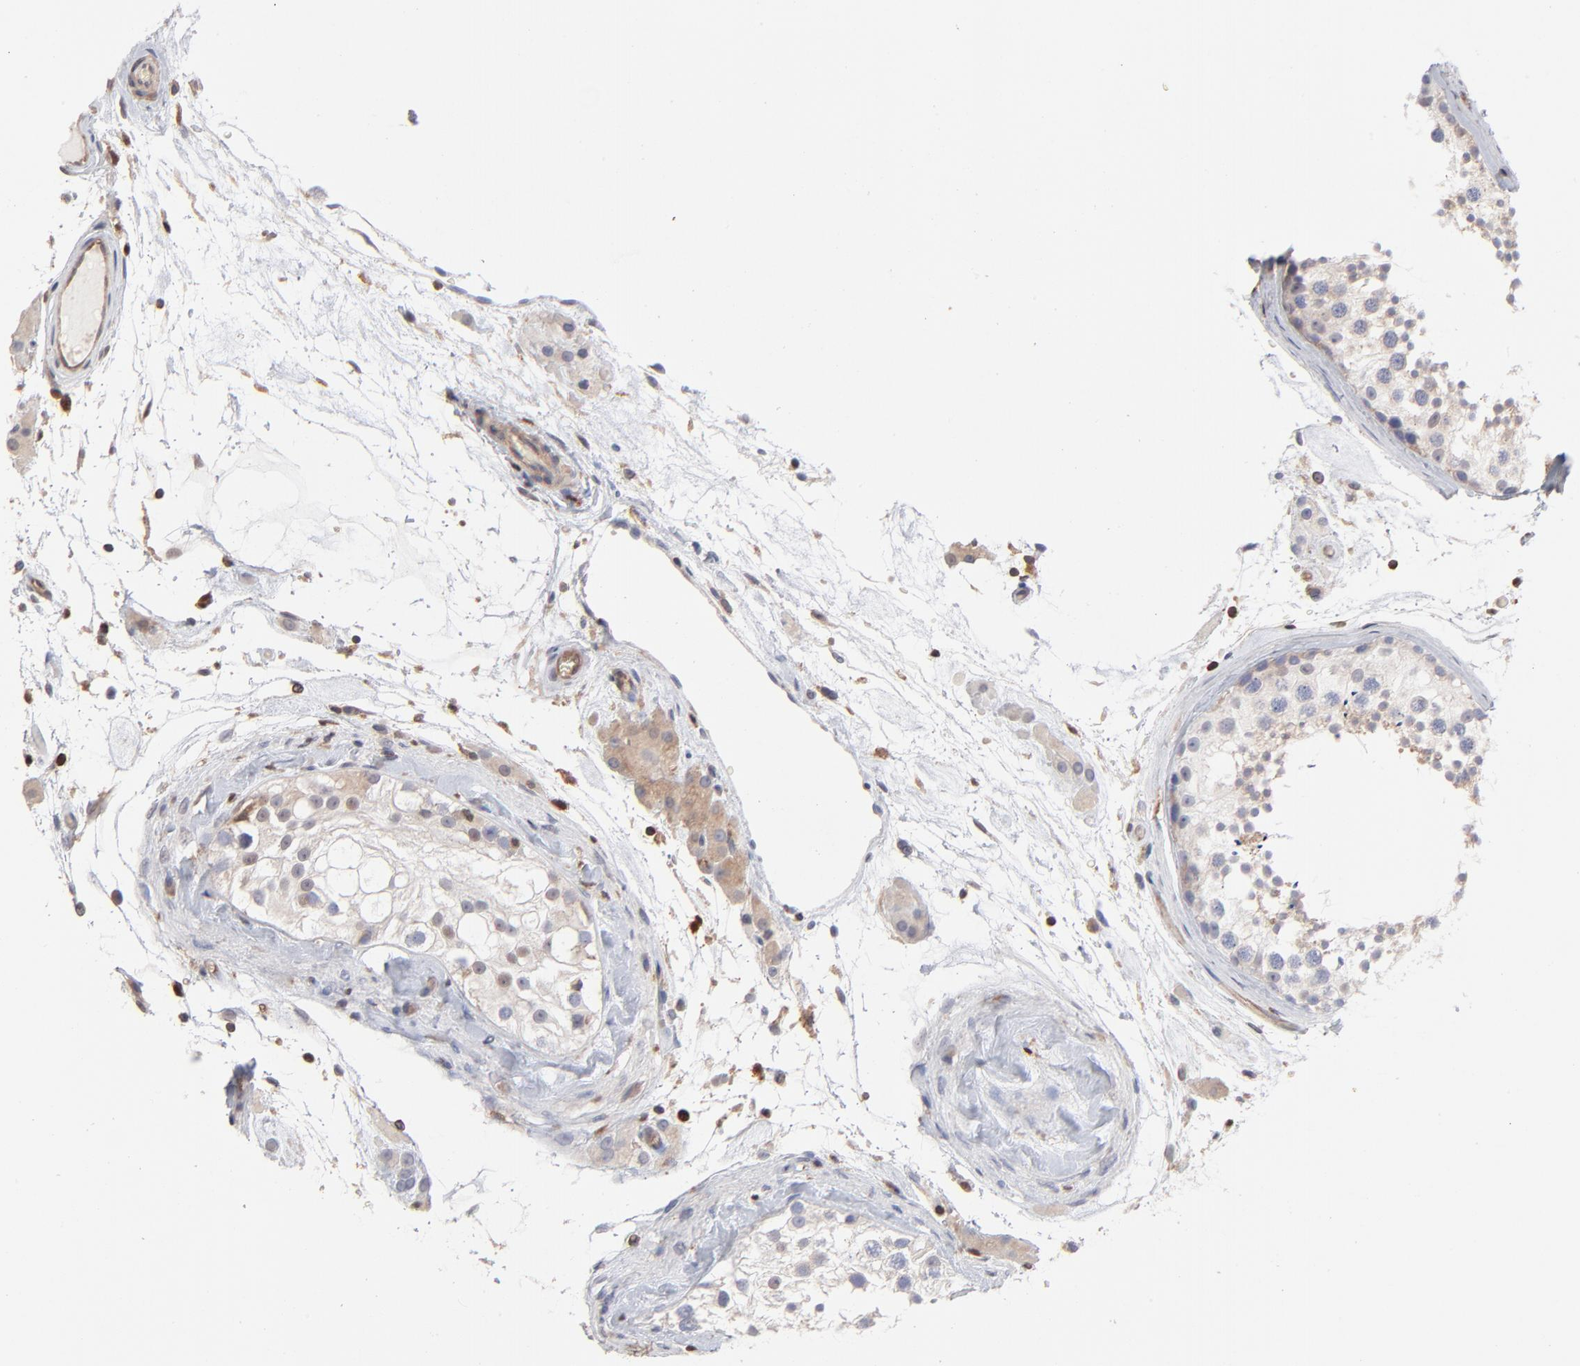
{"staining": {"intensity": "negative", "quantity": "none", "location": "none"}, "tissue": "testis", "cell_type": "Cells in seminiferous ducts", "image_type": "normal", "snomed": [{"axis": "morphology", "description": "Normal tissue, NOS"}, {"axis": "topography", "description": "Testis"}], "caption": "Immunohistochemical staining of unremarkable testis demonstrates no significant staining in cells in seminiferous ducts. (DAB (3,3'-diaminobenzidine) IHC visualized using brightfield microscopy, high magnification).", "gene": "ARHGEF6", "patient": {"sex": "male", "age": 46}}